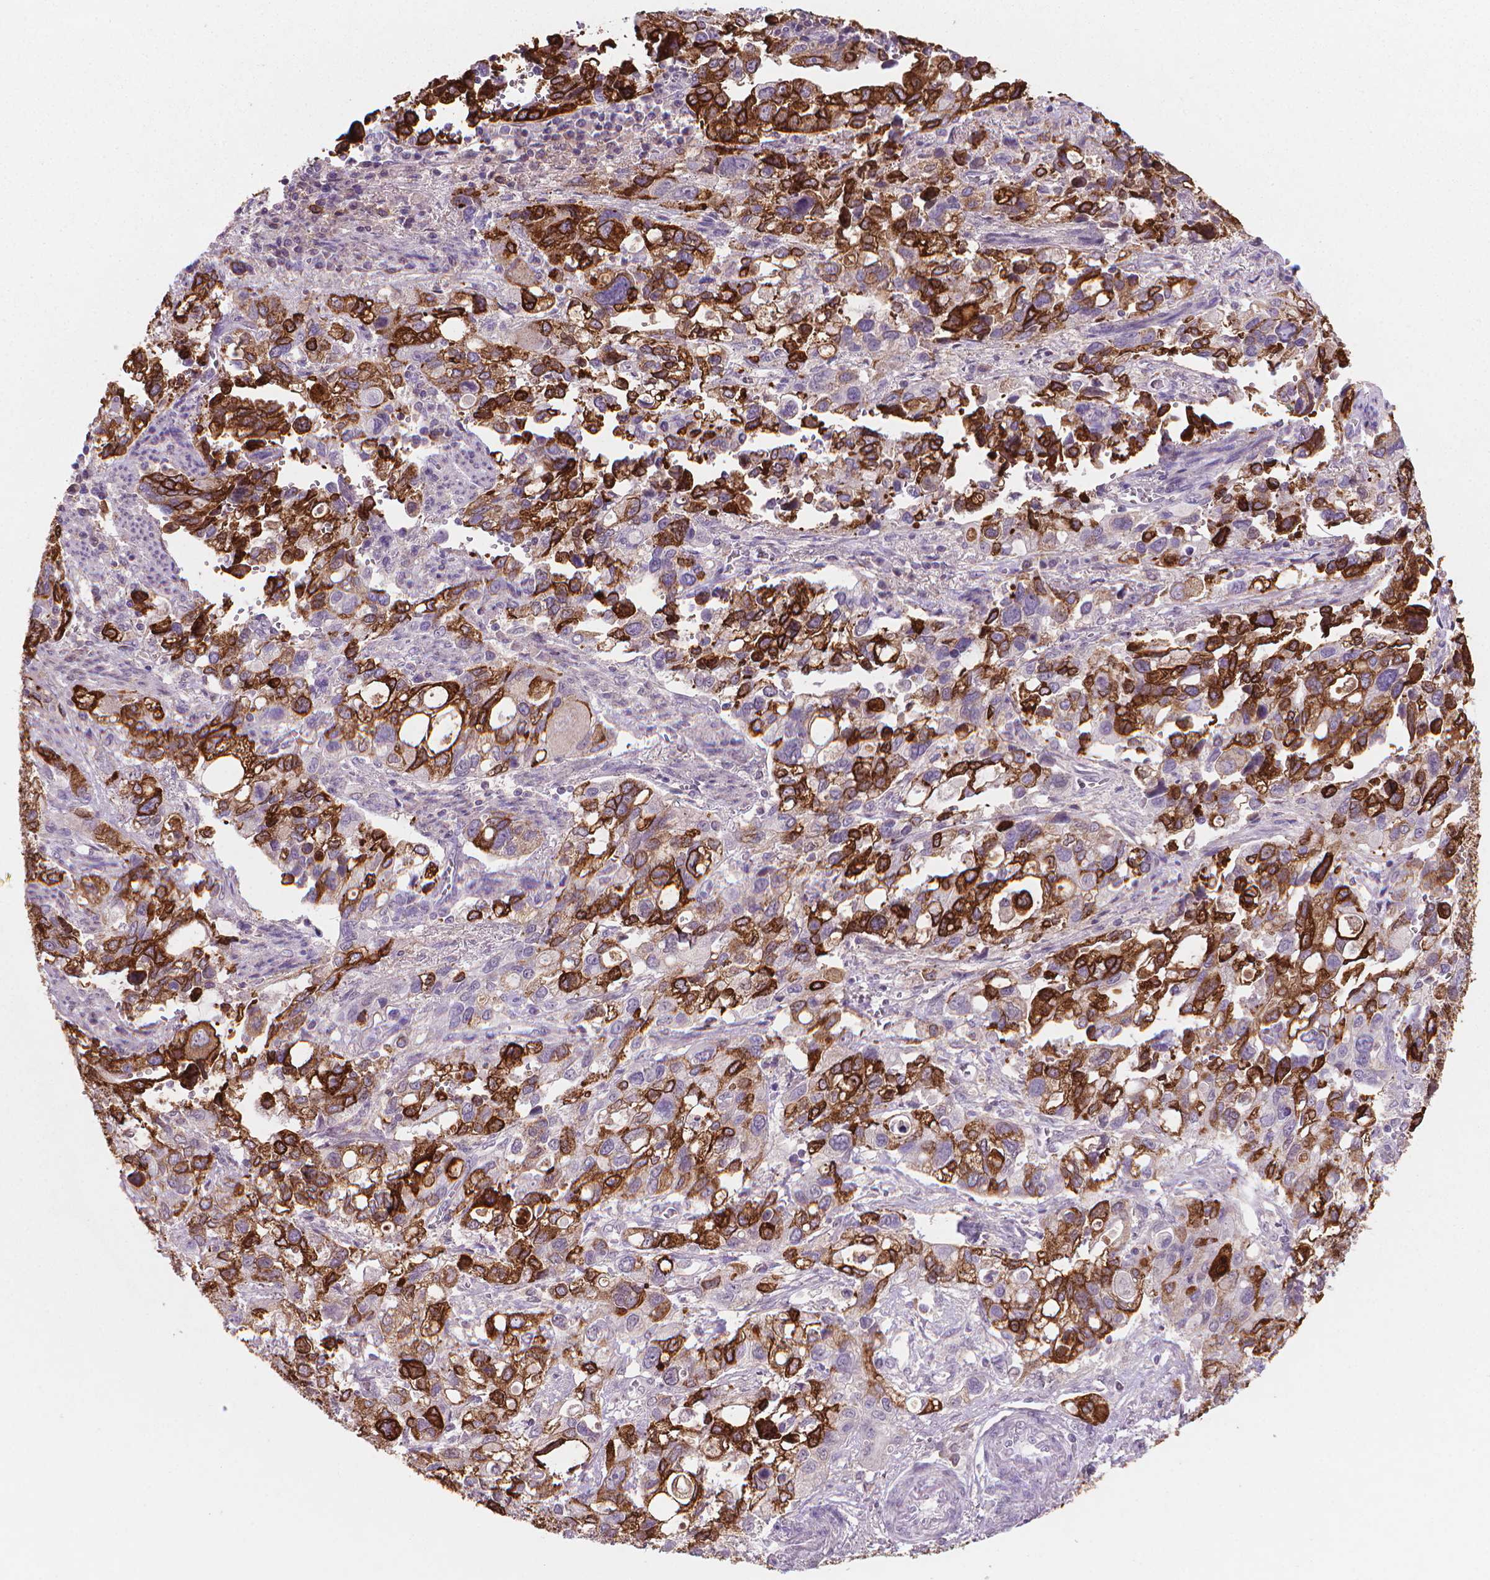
{"staining": {"intensity": "strong", "quantity": ">75%", "location": "cytoplasmic/membranous"}, "tissue": "stomach cancer", "cell_type": "Tumor cells", "image_type": "cancer", "snomed": [{"axis": "morphology", "description": "Adenocarcinoma, NOS"}, {"axis": "topography", "description": "Stomach, upper"}], "caption": "Human stomach cancer (adenocarcinoma) stained with a protein marker displays strong staining in tumor cells.", "gene": "MUC1", "patient": {"sex": "female", "age": 81}}